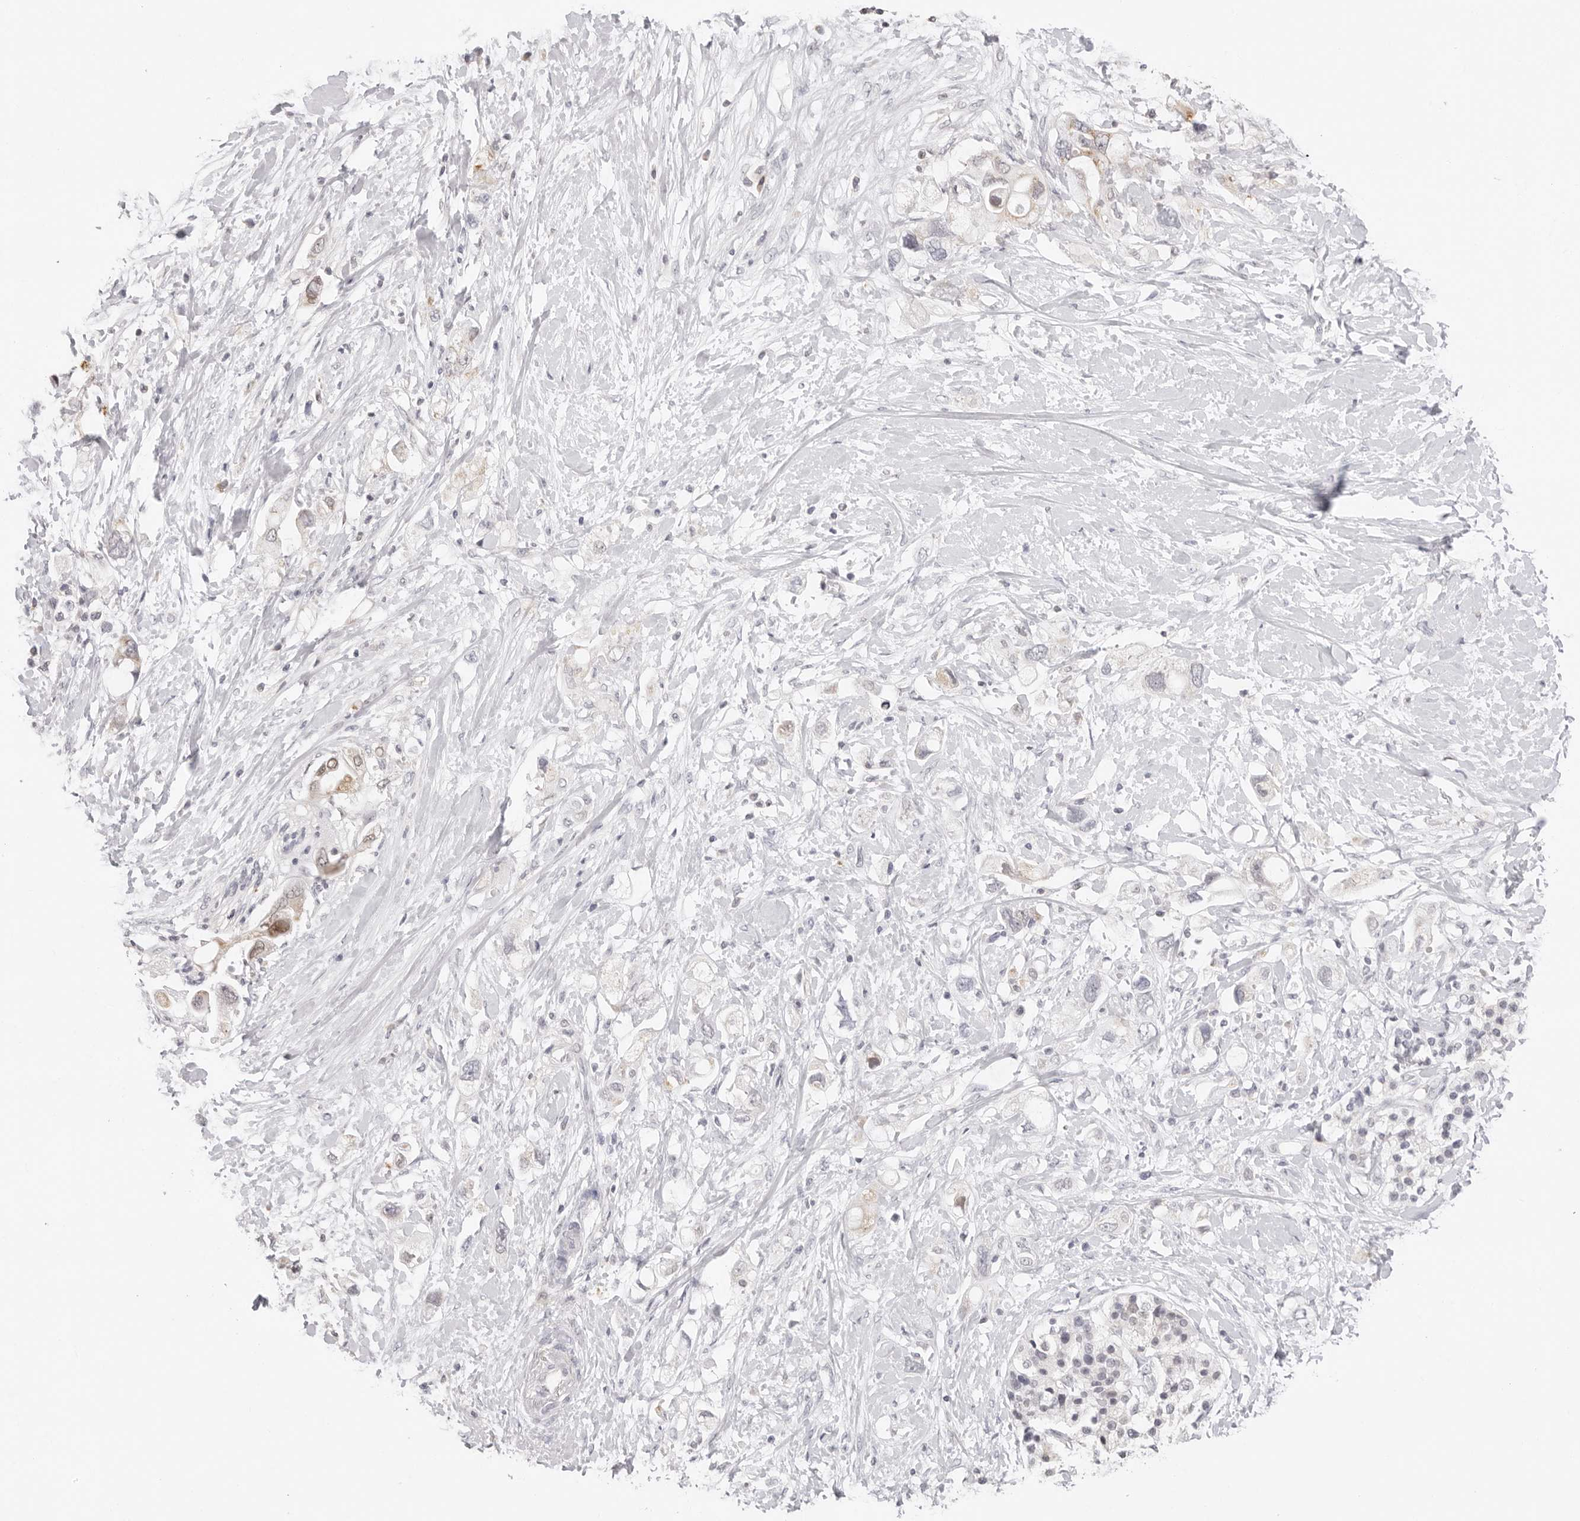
{"staining": {"intensity": "negative", "quantity": "none", "location": "none"}, "tissue": "pancreatic cancer", "cell_type": "Tumor cells", "image_type": "cancer", "snomed": [{"axis": "morphology", "description": "Adenocarcinoma, NOS"}, {"axis": "topography", "description": "Pancreas"}], "caption": "Tumor cells are negative for brown protein staining in pancreatic adenocarcinoma. The staining is performed using DAB (3,3'-diaminobenzidine) brown chromogen with nuclei counter-stained in using hematoxylin.", "gene": "FDPS", "patient": {"sex": "female", "age": 56}}